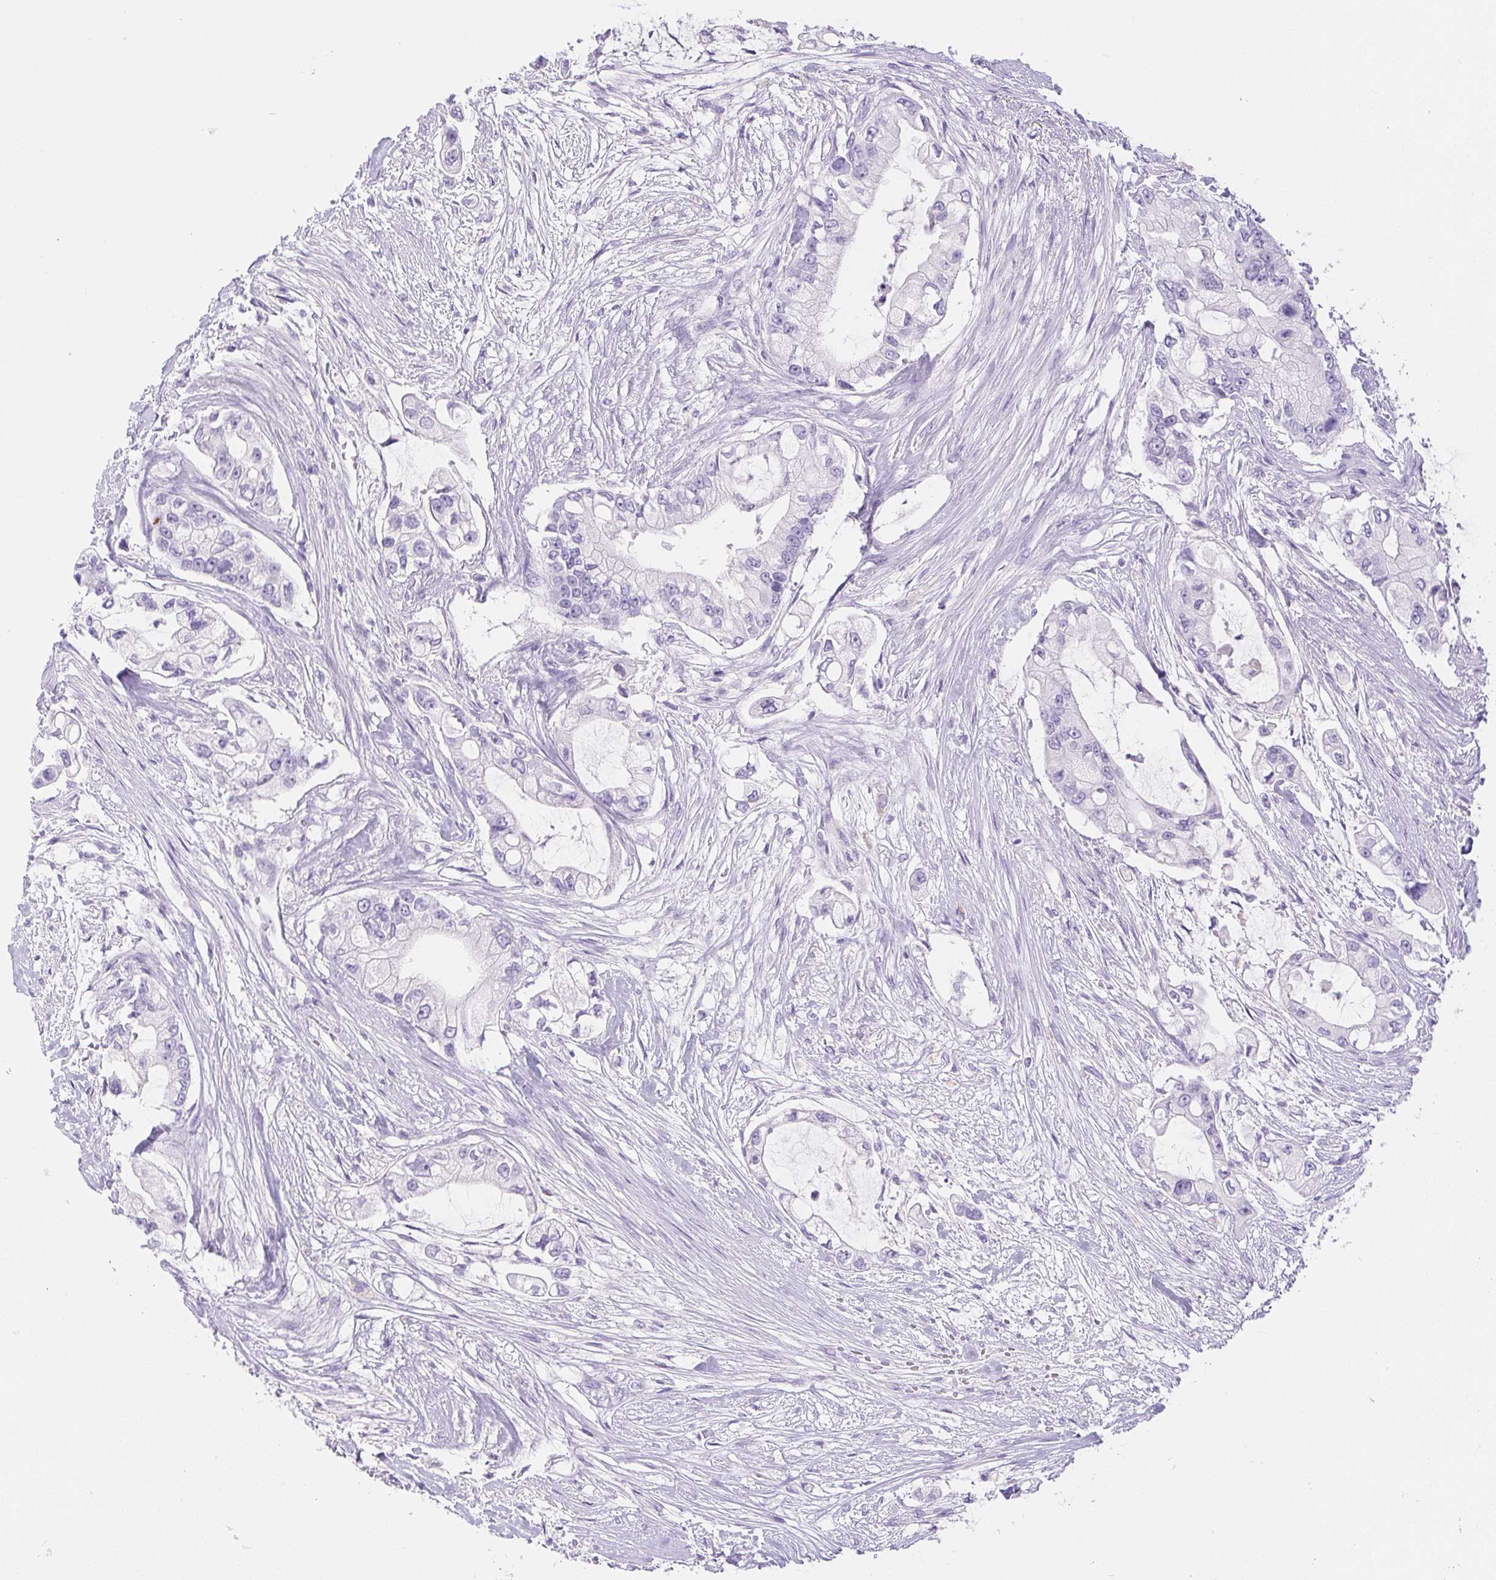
{"staining": {"intensity": "negative", "quantity": "none", "location": "none"}, "tissue": "pancreatic cancer", "cell_type": "Tumor cells", "image_type": "cancer", "snomed": [{"axis": "morphology", "description": "Adenocarcinoma, NOS"}, {"axis": "topography", "description": "Pancreas"}], "caption": "High magnification brightfield microscopy of pancreatic adenocarcinoma stained with DAB (3,3'-diaminobenzidine) (brown) and counterstained with hematoxylin (blue): tumor cells show no significant expression.", "gene": "PNLIP", "patient": {"sex": "female", "age": 69}}